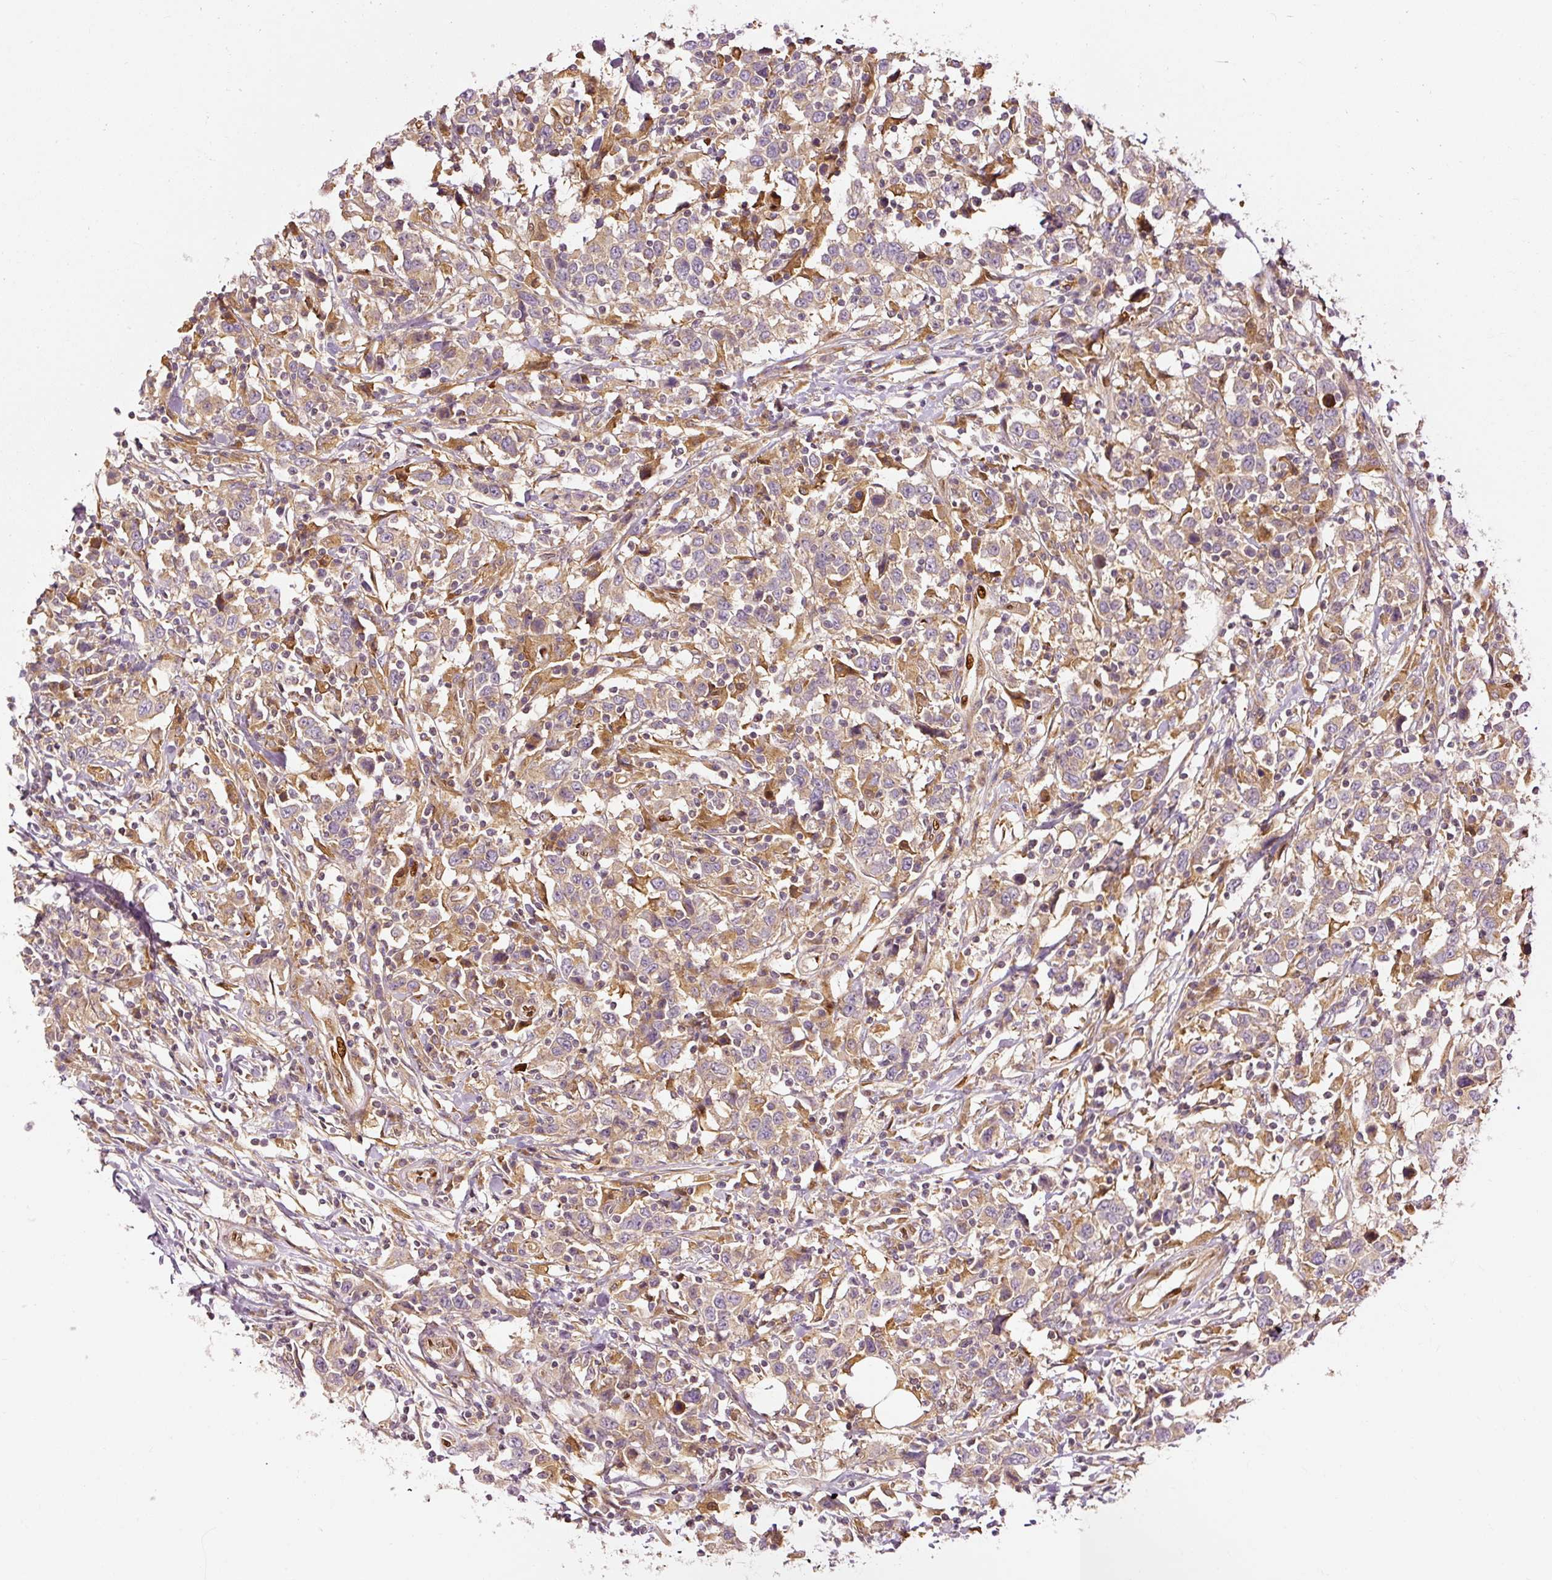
{"staining": {"intensity": "weak", "quantity": ">75%", "location": "cytoplasmic/membranous"}, "tissue": "urothelial cancer", "cell_type": "Tumor cells", "image_type": "cancer", "snomed": [{"axis": "morphology", "description": "Urothelial carcinoma, High grade"}, {"axis": "topography", "description": "Urinary bladder"}], "caption": "Protein staining of high-grade urothelial carcinoma tissue shows weak cytoplasmic/membranous expression in about >75% of tumor cells. (IHC, brightfield microscopy, high magnification).", "gene": "NAPA", "patient": {"sex": "male", "age": 61}}